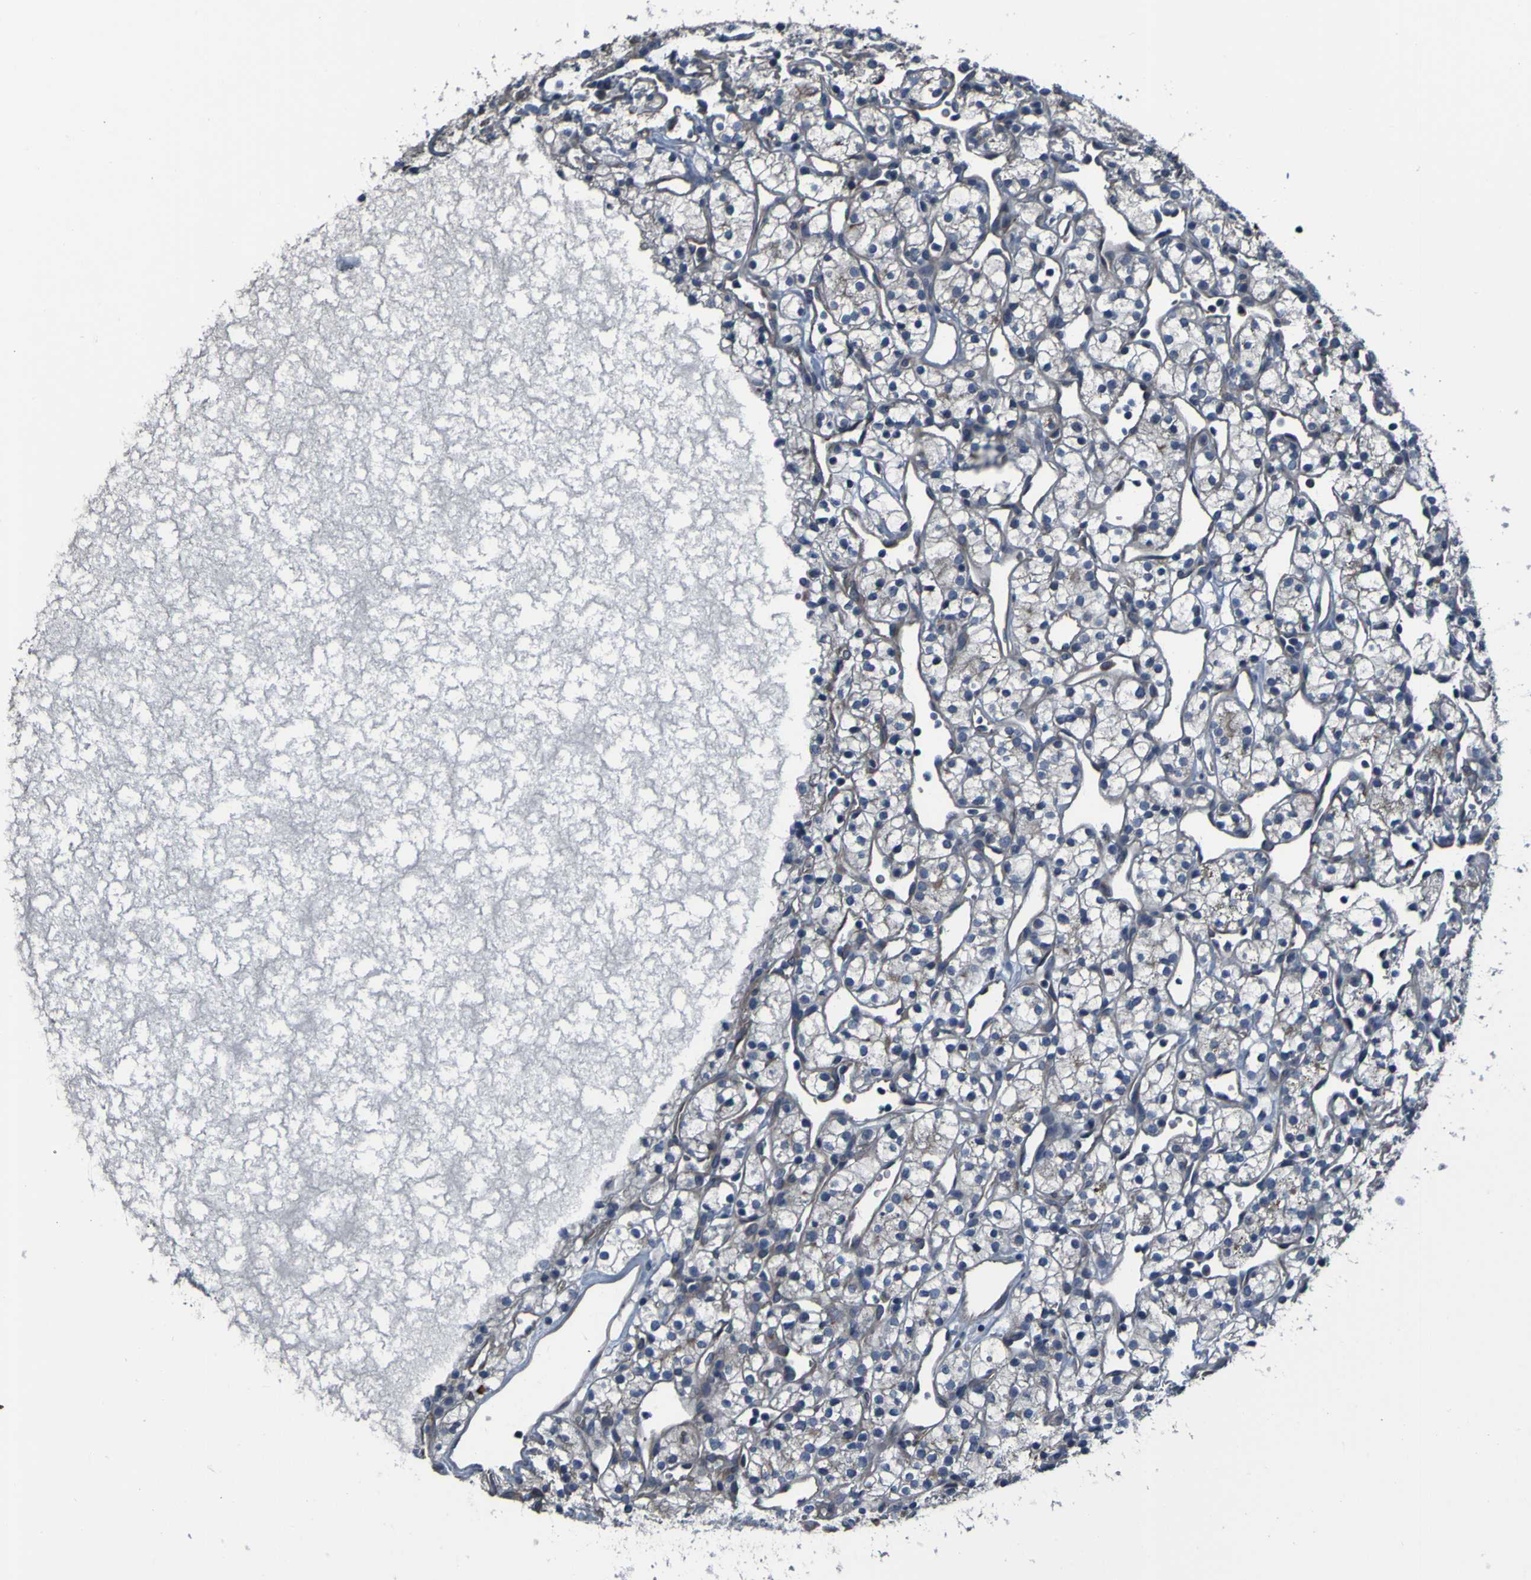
{"staining": {"intensity": "weak", "quantity": "<25%", "location": "cytoplasmic/membranous"}, "tissue": "renal cancer", "cell_type": "Tumor cells", "image_type": "cancer", "snomed": [{"axis": "morphology", "description": "Adenocarcinoma, NOS"}, {"axis": "topography", "description": "Kidney"}], "caption": "This is a image of immunohistochemistry staining of renal adenocarcinoma, which shows no positivity in tumor cells. Nuclei are stained in blue.", "gene": "GRAMD1A", "patient": {"sex": "female", "age": 60}}